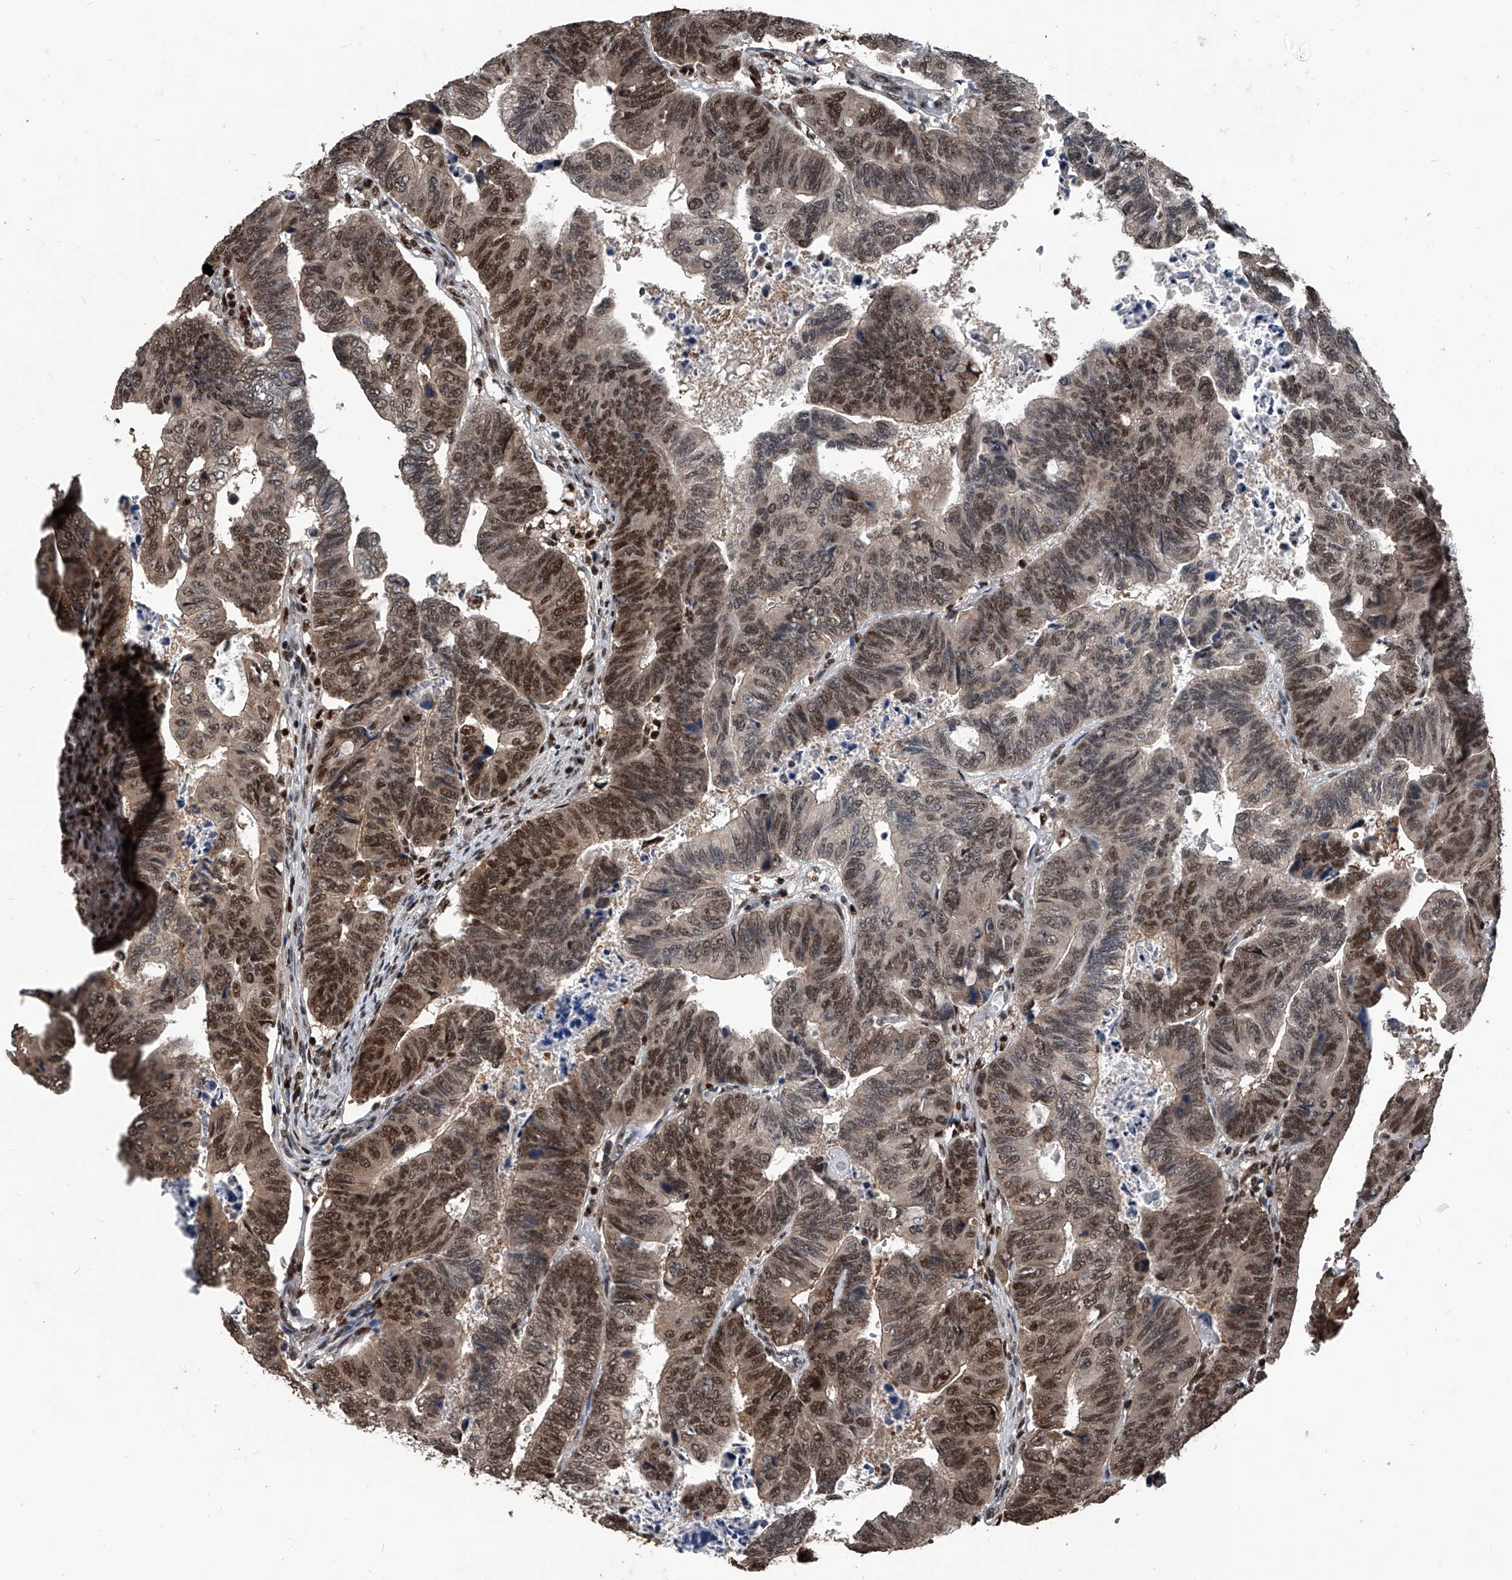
{"staining": {"intensity": "moderate", "quantity": ">75%", "location": "nuclear"}, "tissue": "colorectal cancer", "cell_type": "Tumor cells", "image_type": "cancer", "snomed": [{"axis": "morphology", "description": "Normal tissue, NOS"}, {"axis": "morphology", "description": "Adenocarcinoma, NOS"}, {"axis": "topography", "description": "Rectum"}], "caption": "Immunohistochemistry (IHC) of colorectal adenocarcinoma shows medium levels of moderate nuclear positivity in about >75% of tumor cells. Immunohistochemistry (IHC) stains the protein of interest in brown and the nuclei are stained blue.", "gene": "FKBP5", "patient": {"sex": "female", "age": 65}}